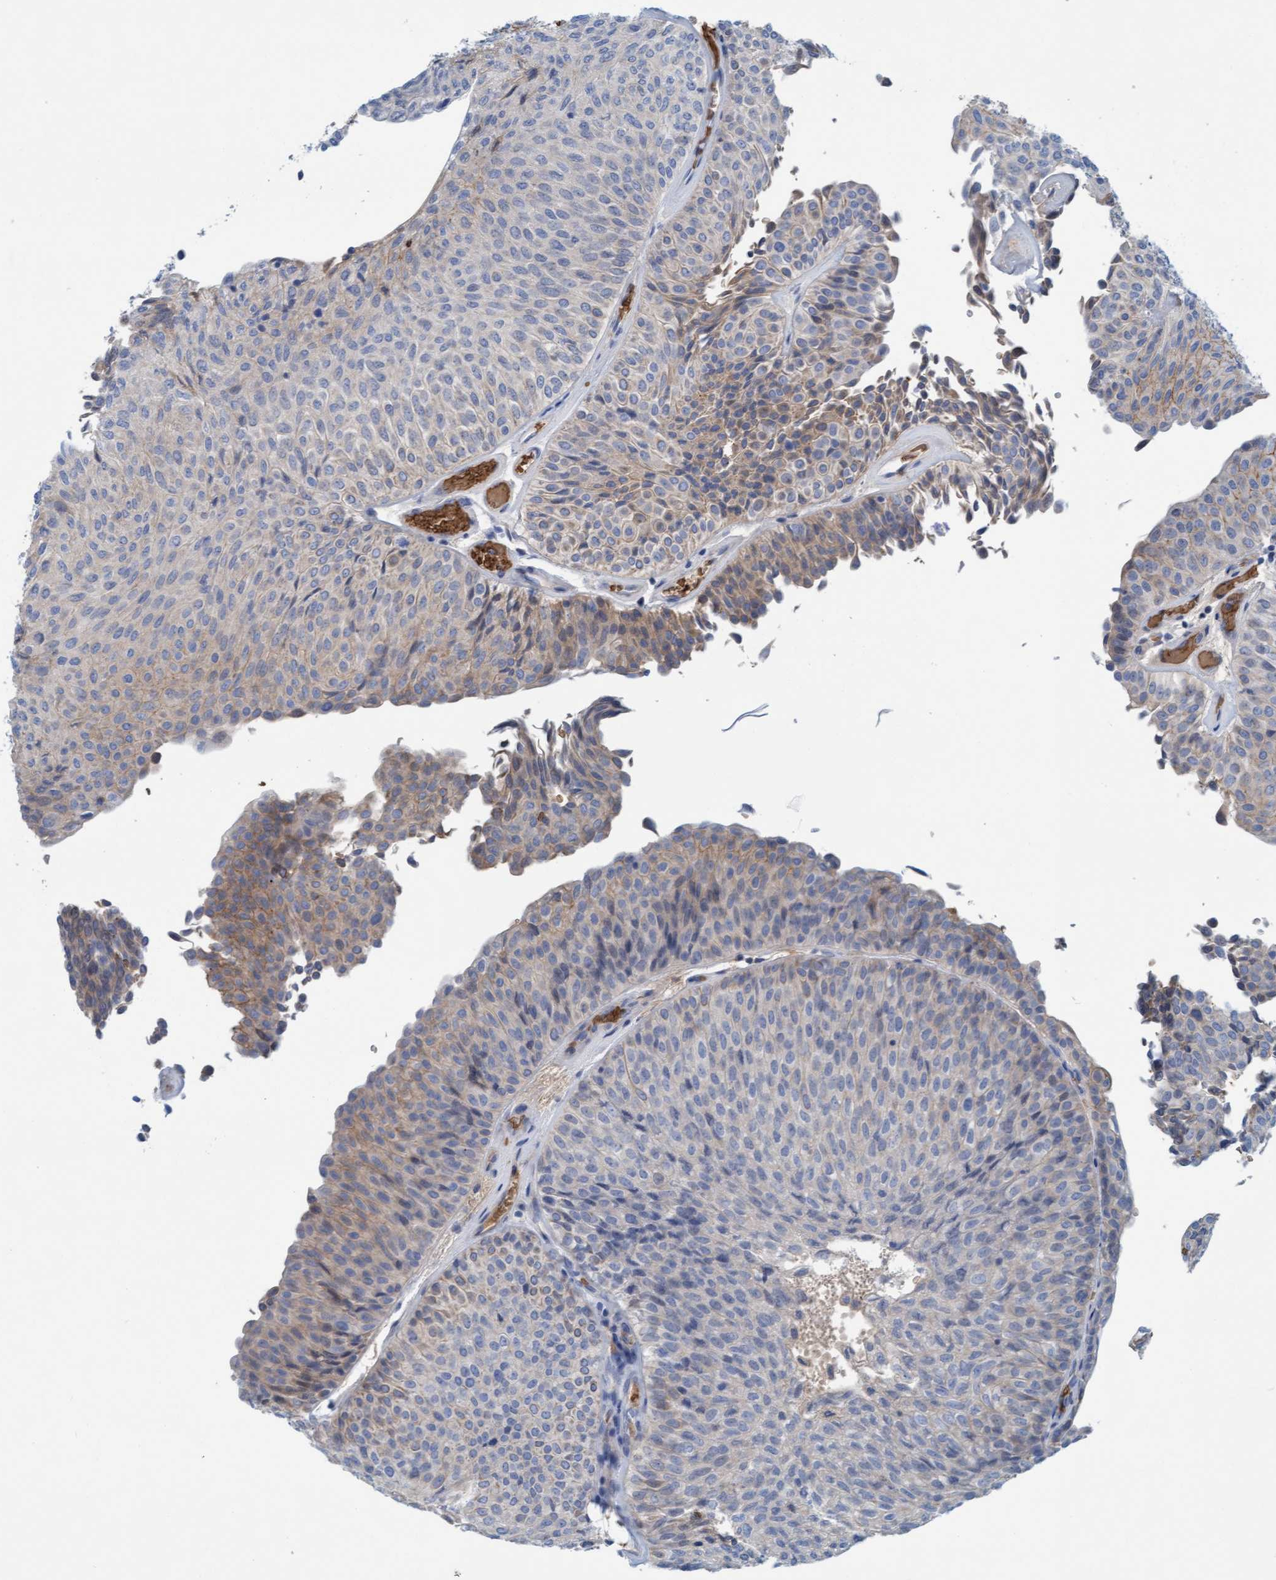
{"staining": {"intensity": "moderate", "quantity": "<25%", "location": "cytoplasmic/membranous"}, "tissue": "urothelial cancer", "cell_type": "Tumor cells", "image_type": "cancer", "snomed": [{"axis": "morphology", "description": "Urothelial carcinoma, Low grade"}, {"axis": "topography", "description": "Urinary bladder"}], "caption": "Immunohistochemistry of urothelial cancer demonstrates low levels of moderate cytoplasmic/membranous positivity in approximately <25% of tumor cells. Nuclei are stained in blue.", "gene": "P2RX5", "patient": {"sex": "male", "age": 78}}